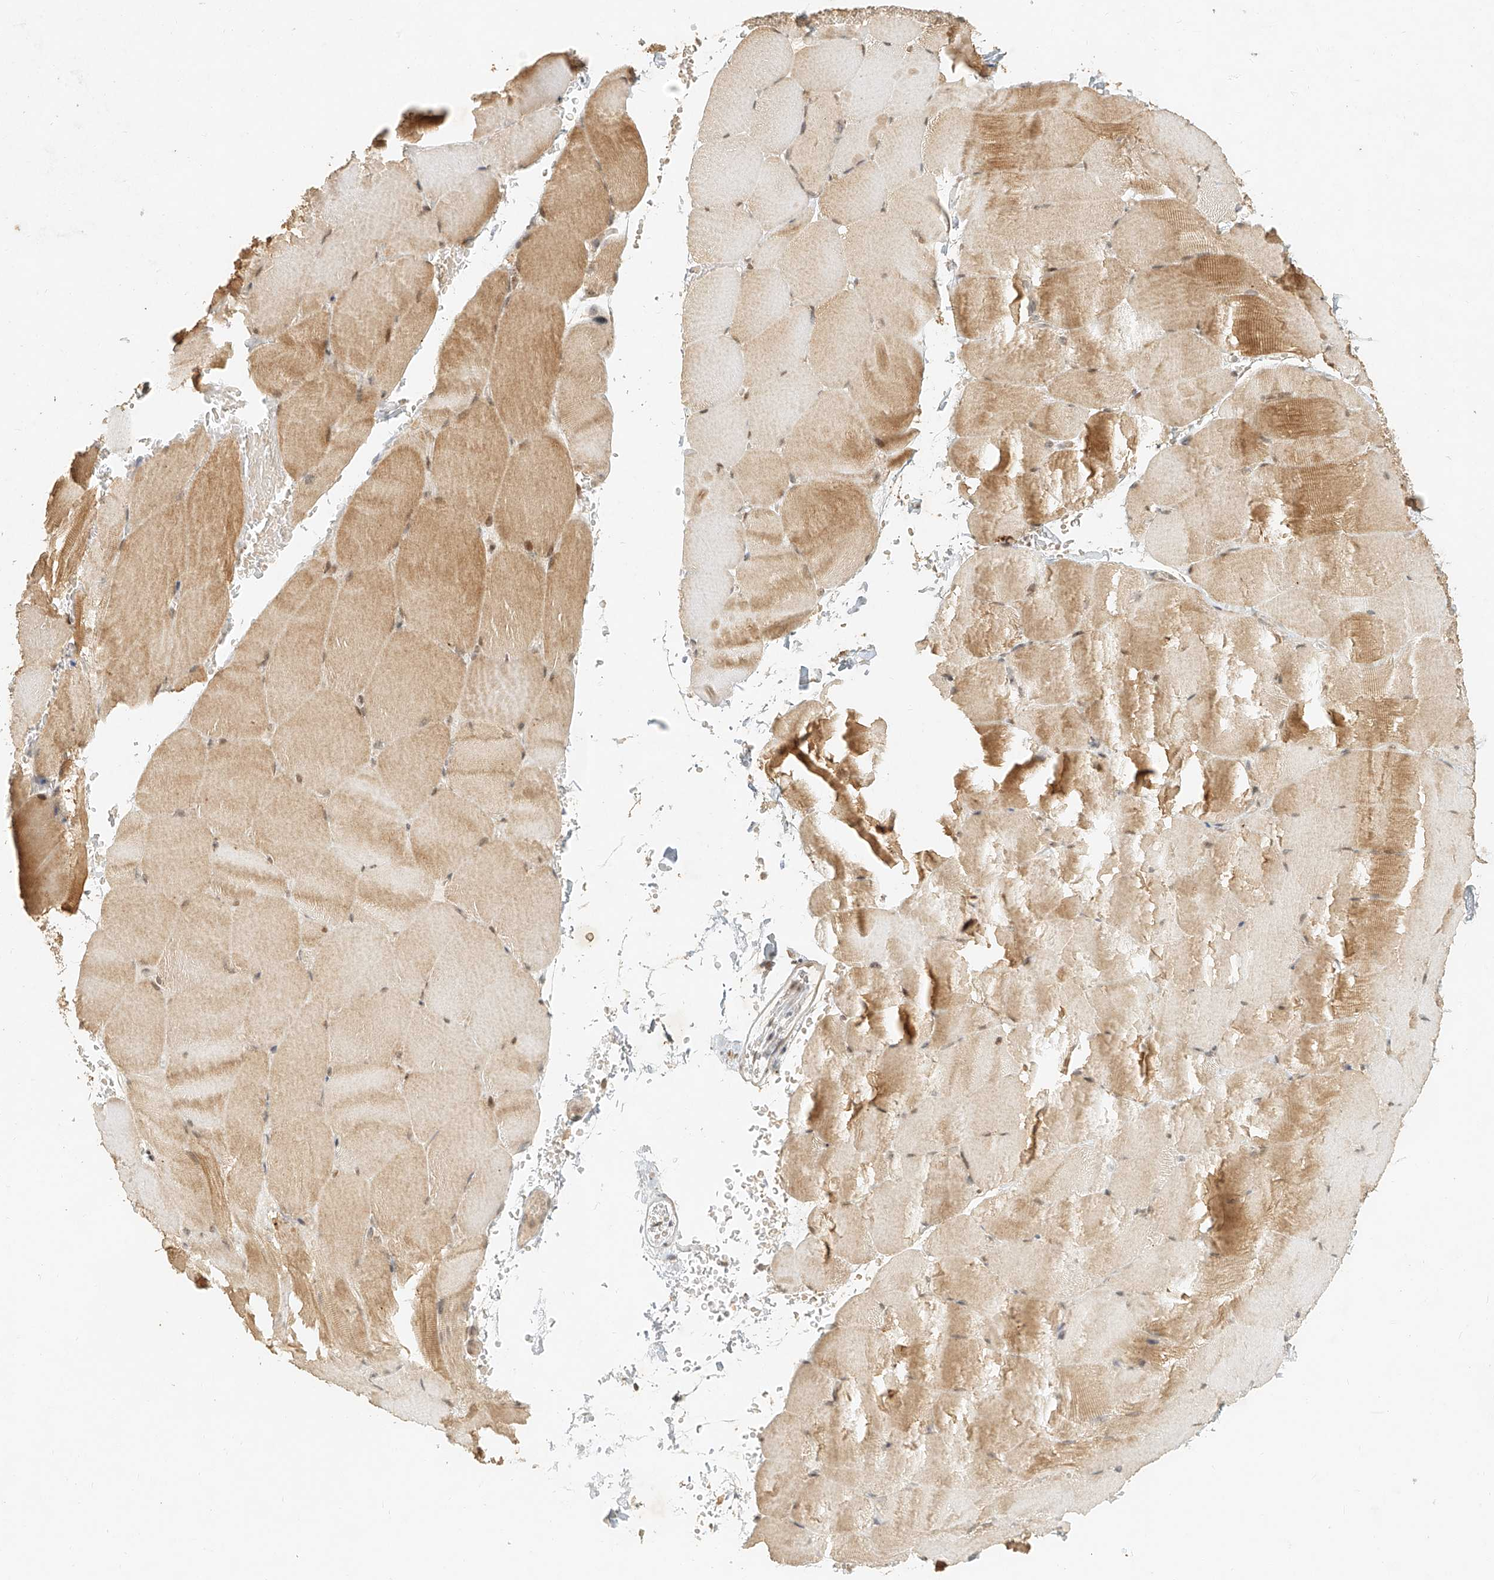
{"staining": {"intensity": "moderate", "quantity": "25%-75%", "location": "cytoplasmic/membranous,nuclear"}, "tissue": "skeletal muscle", "cell_type": "Myocytes", "image_type": "normal", "snomed": [{"axis": "morphology", "description": "Normal tissue, NOS"}, {"axis": "topography", "description": "Skeletal muscle"}, {"axis": "topography", "description": "Parathyroid gland"}], "caption": "DAB (3,3'-diaminobenzidine) immunohistochemical staining of benign human skeletal muscle exhibits moderate cytoplasmic/membranous,nuclear protein staining in about 25%-75% of myocytes.", "gene": "CXorf58", "patient": {"sex": "female", "age": 37}}